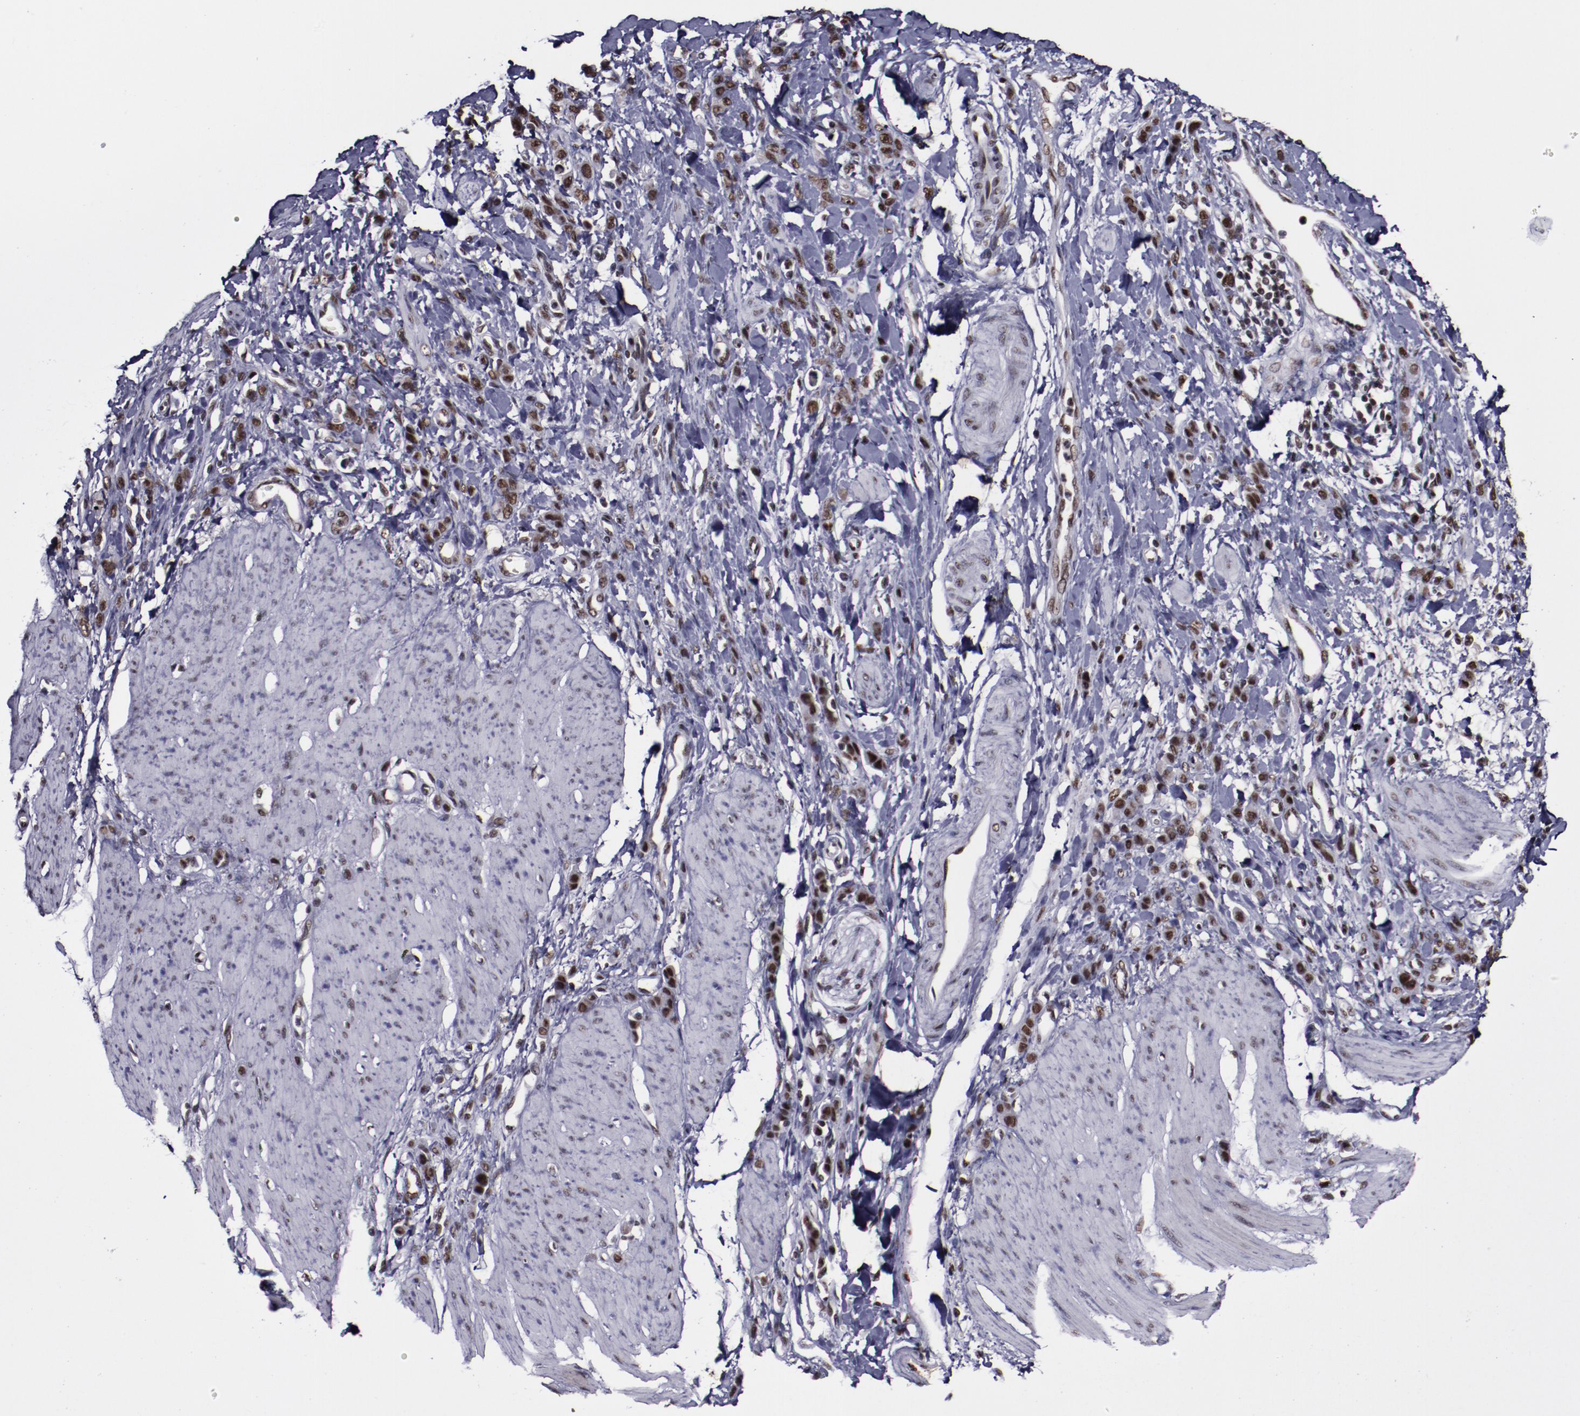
{"staining": {"intensity": "strong", "quantity": ">75%", "location": "nuclear"}, "tissue": "stomach cancer", "cell_type": "Tumor cells", "image_type": "cancer", "snomed": [{"axis": "morphology", "description": "Normal tissue, NOS"}, {"axis": "morphology", "description": "Adenocarcinoma, NOS"}, {"axis": "topography", "description": "Stomach"}], "caption": "High-magnification brightfield microscopy of stomach cancer stained with DAB (3,3'-diaminobenzidine) (brown) and counterstained with hematoxylin (blue). tumor cells exhibit strong nuclear positivity is present in approximately>75% of cells.", "gene": "ERH", "patient": {"sex": "male", "age": 82}}